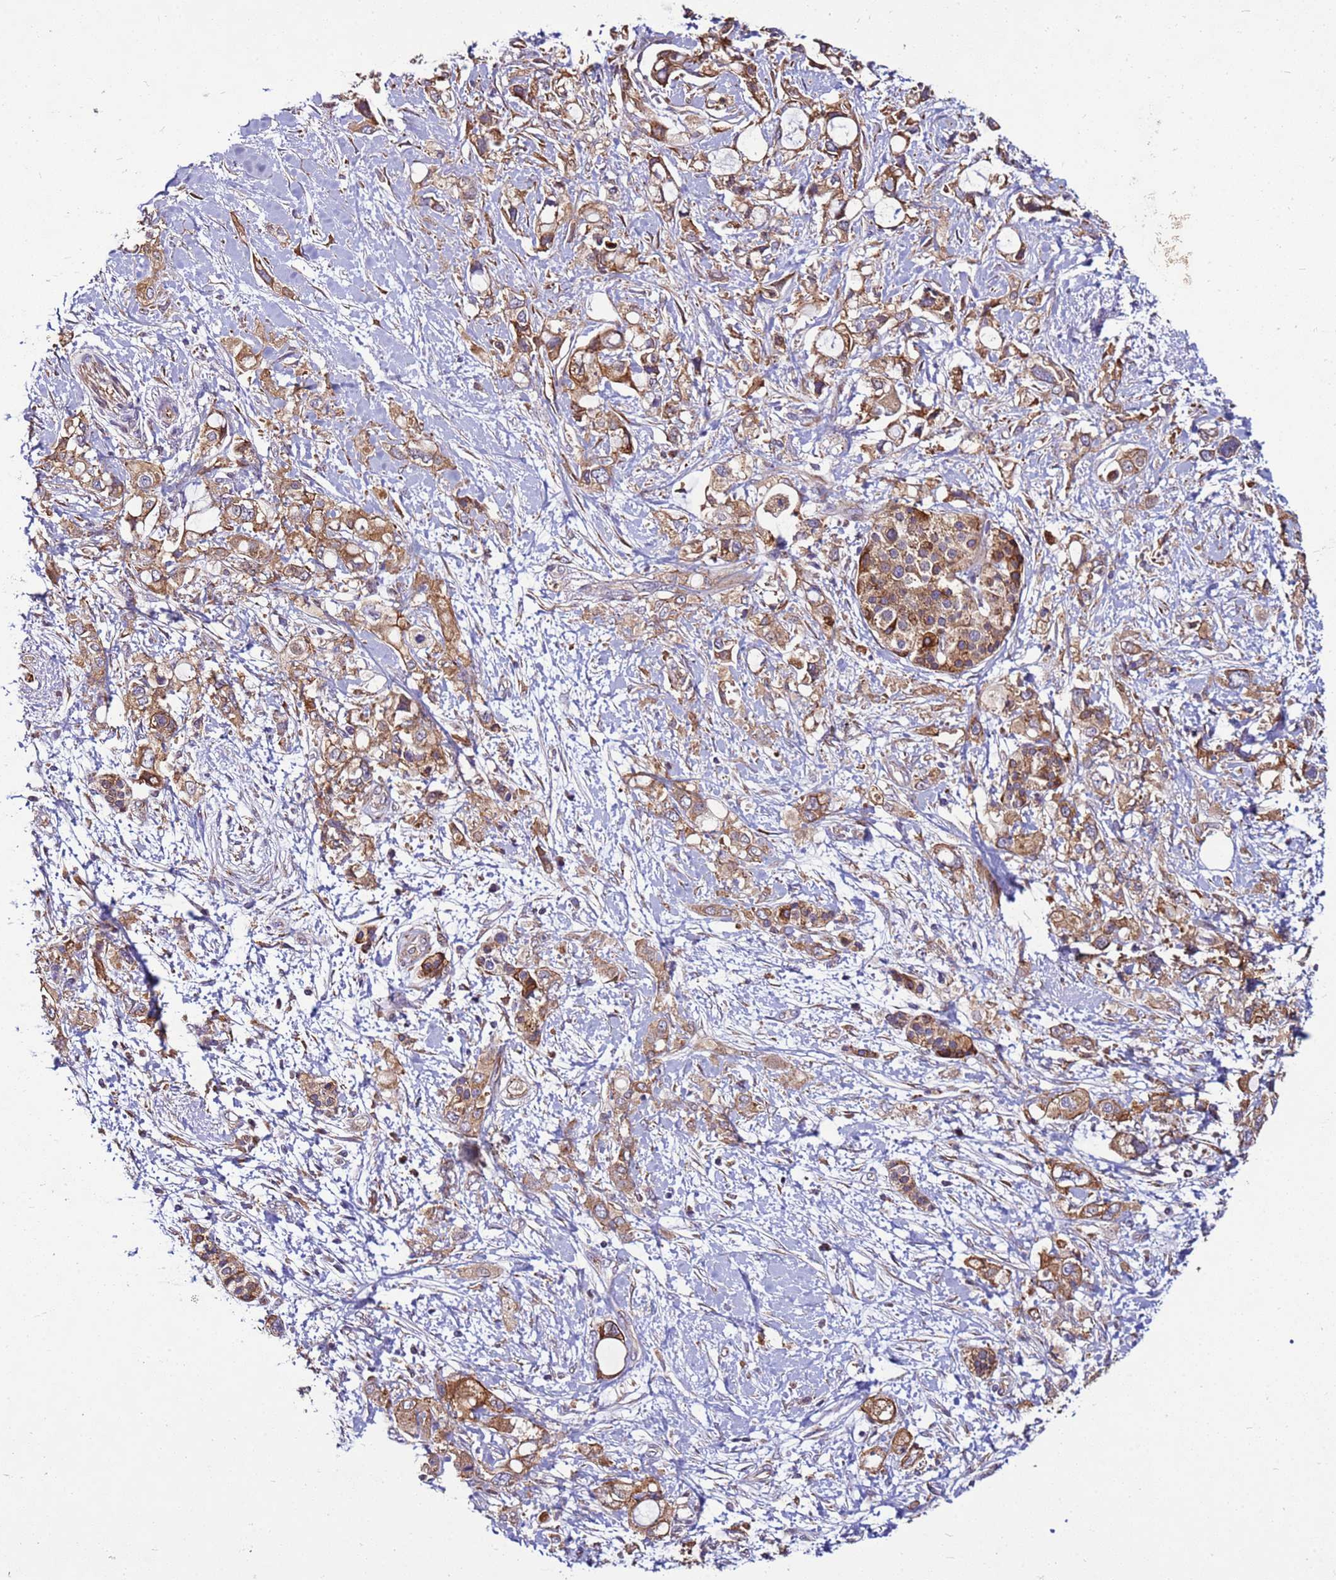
{"staining": {"intensity": "moderate", "quantity": ">75%", "location": "cytoplasmic/membranous"}, "tissue": "pancreatic cancer", "cell_type": "Tumor cells", "image_type": "cancer", "snomed": [{"axis": "morphology", "description": "Adenocarcinoma, NOS"}, {"axis": "topography", "description": "Pancreas"}], "caption": "Immunohistochemistry (IHC) image of human adenocarcinoma (pancreatic) stained for a protein (brown), which demonstrates medium levels of moderate cytoplasmic/membranous expression in approximately >75% of tumor cells.", "gene": "MCRIP1", "patient": {"sex": "female", "age": 56}}